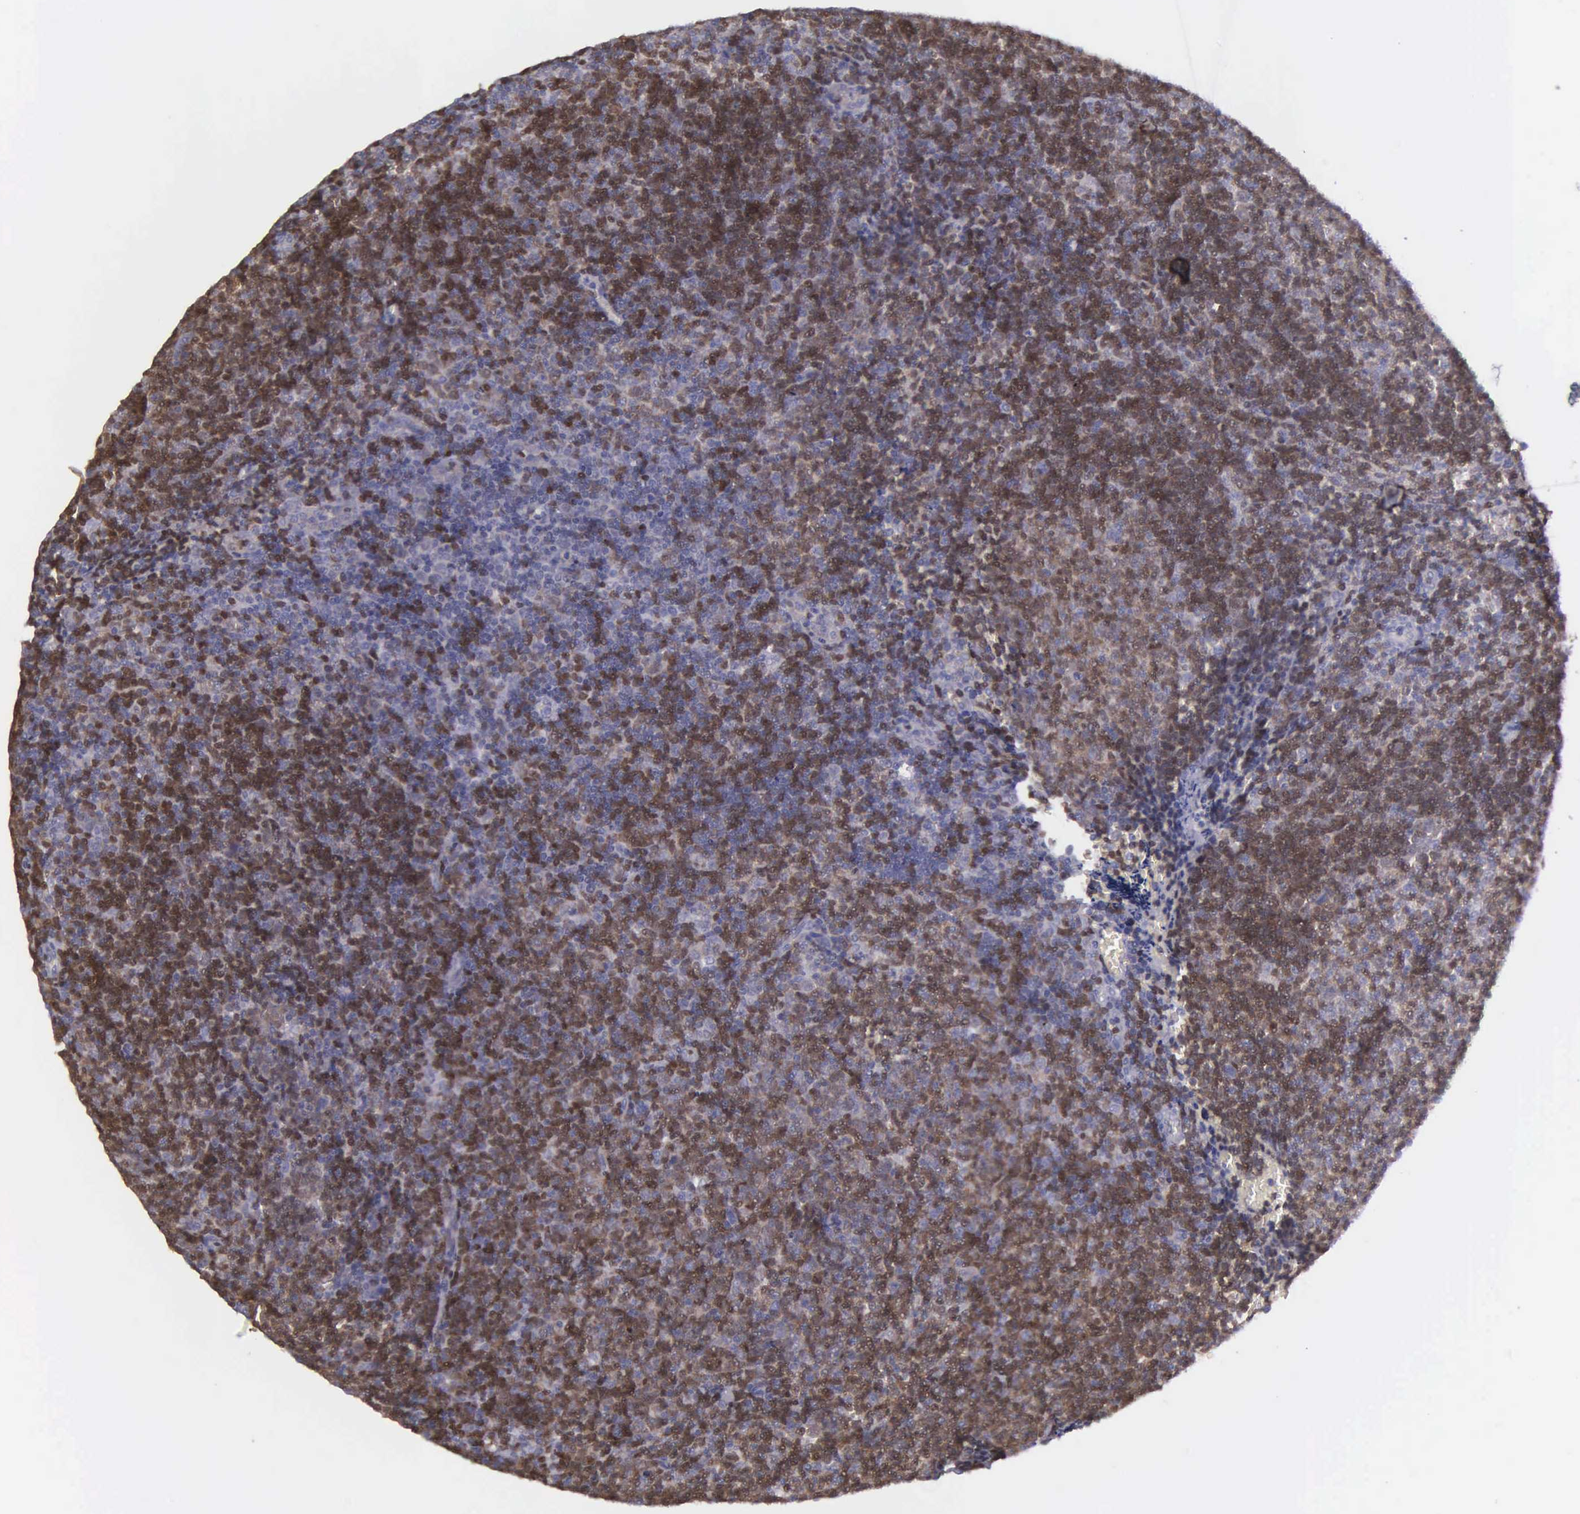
{"staining": {"intensity": "moderate", "quantity": ">75%", "location": "nuclear"}, "tissue": "lymphoma", "cell_type": "Tumor cells", "image_type": "cancer", "snomed": [{"axis": "morphology", "description": "Malignant lymphoma, non-Hodgkin's type, Low grade"}, {"axis": "topography", "description": "Lymph node"}], "caption": "Protein staining of low-grade malignant lymphoma, non-Hodgkin's type tissue exhibits moderate nuclear positivity in about >75% of tumor cells.", "gene": "MICAL3", "patient": {"sex": "male", "age": 49}}